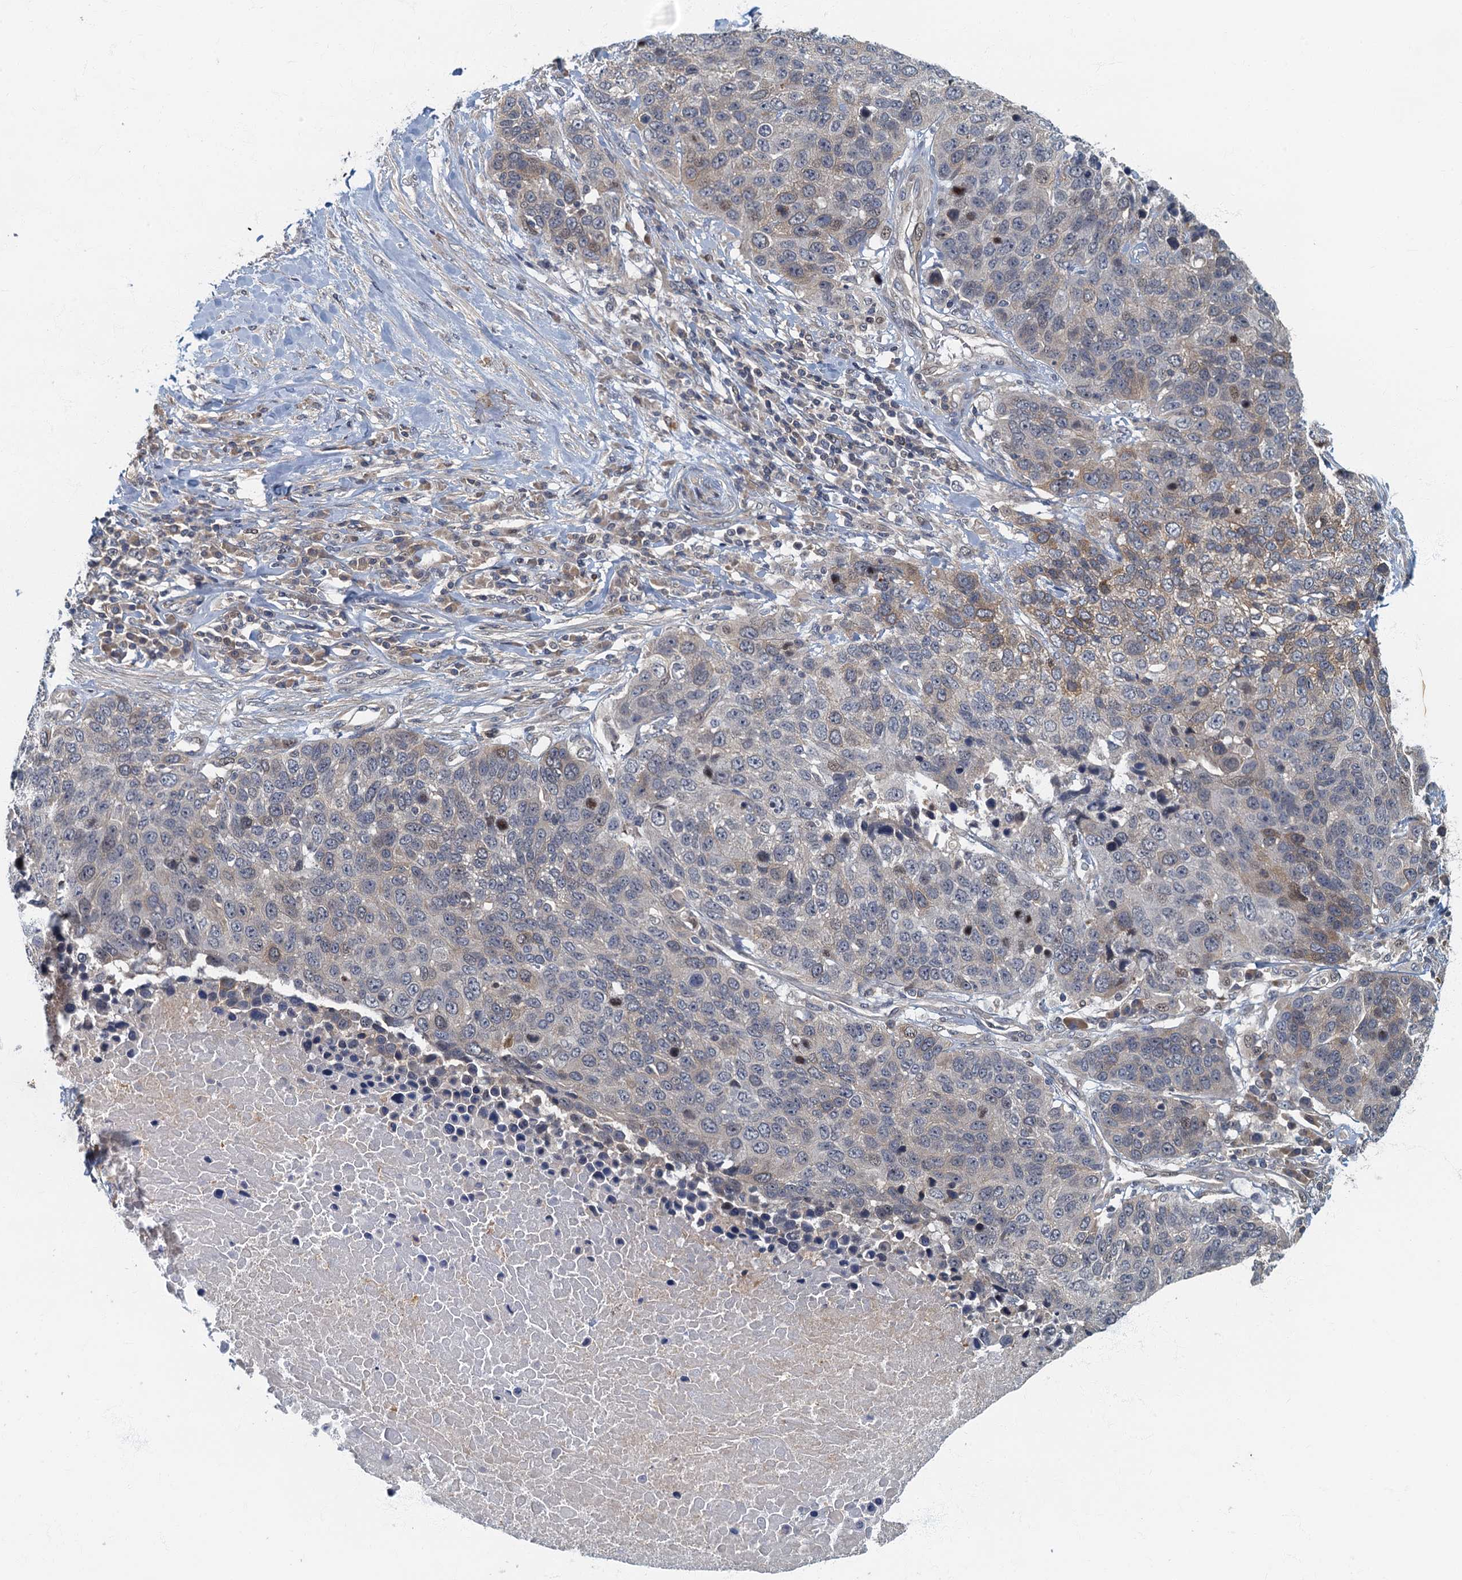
{"staining": {"intensity": "weak", "quantity": "<25%", "location": "cytoplasmic/membranous"}, "tissue": "lung cancer", "cell_type": "Tumor cells", "image_type": "cancer", "snomed": [{"axis": "morphology", "description": "Normal tissue, NOS"}, {"axis": "morphology", "description": "Squamous cell carcinoma, NOS"}, {"axis": "topography", "description": "Lymph node"}, {"axis": "topography", "description": "Lung"}], "caption": "The micrograph demonstrates no significant positivity in tumor cells of lung cancer.", "gene": "CKAP2L", "patient": {"sex": "male", "age": 66}}